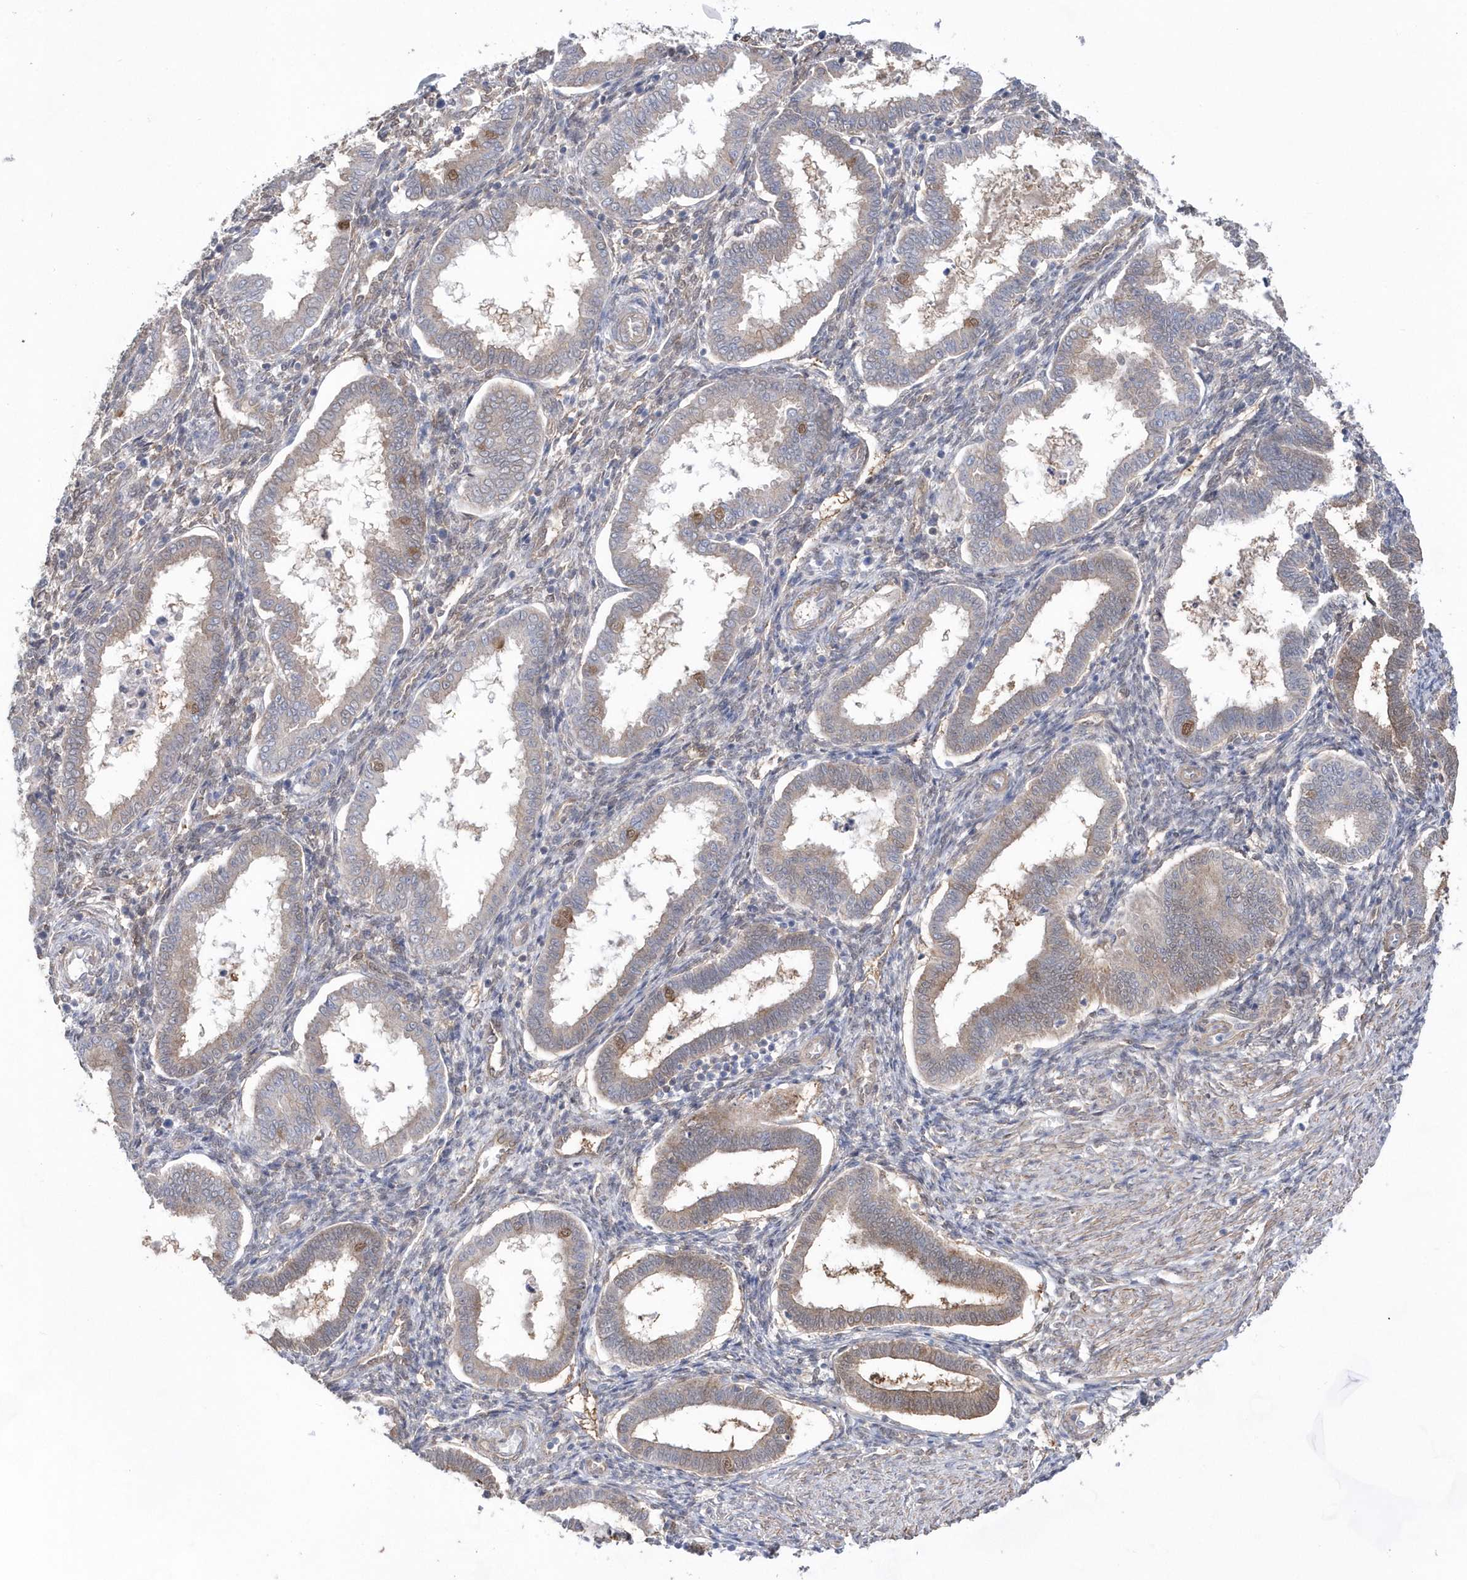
{"staining": {"intensity": "moderate", "quantity": "25%-75%", "location": "cytoplasmic/membranous,nuclear"}, "tissue": "endometrium", "cell_type": "Cells in endometrial stroma", "image_type": "normal", "snomed": [{"axis": "morphology", "description": "Normal tissue, NOS"}, {"axis": "topography", "description": "Endometrium"}], "caption": "Immunohistochemical staining of normal human endometrium shows moderate cytoplasmic/membranous,nuclear protein staining in about 25%-75% of cells in endometrial stroma.", "gene": "BDH2", "patient": {"sex": "female", "age": 24}}